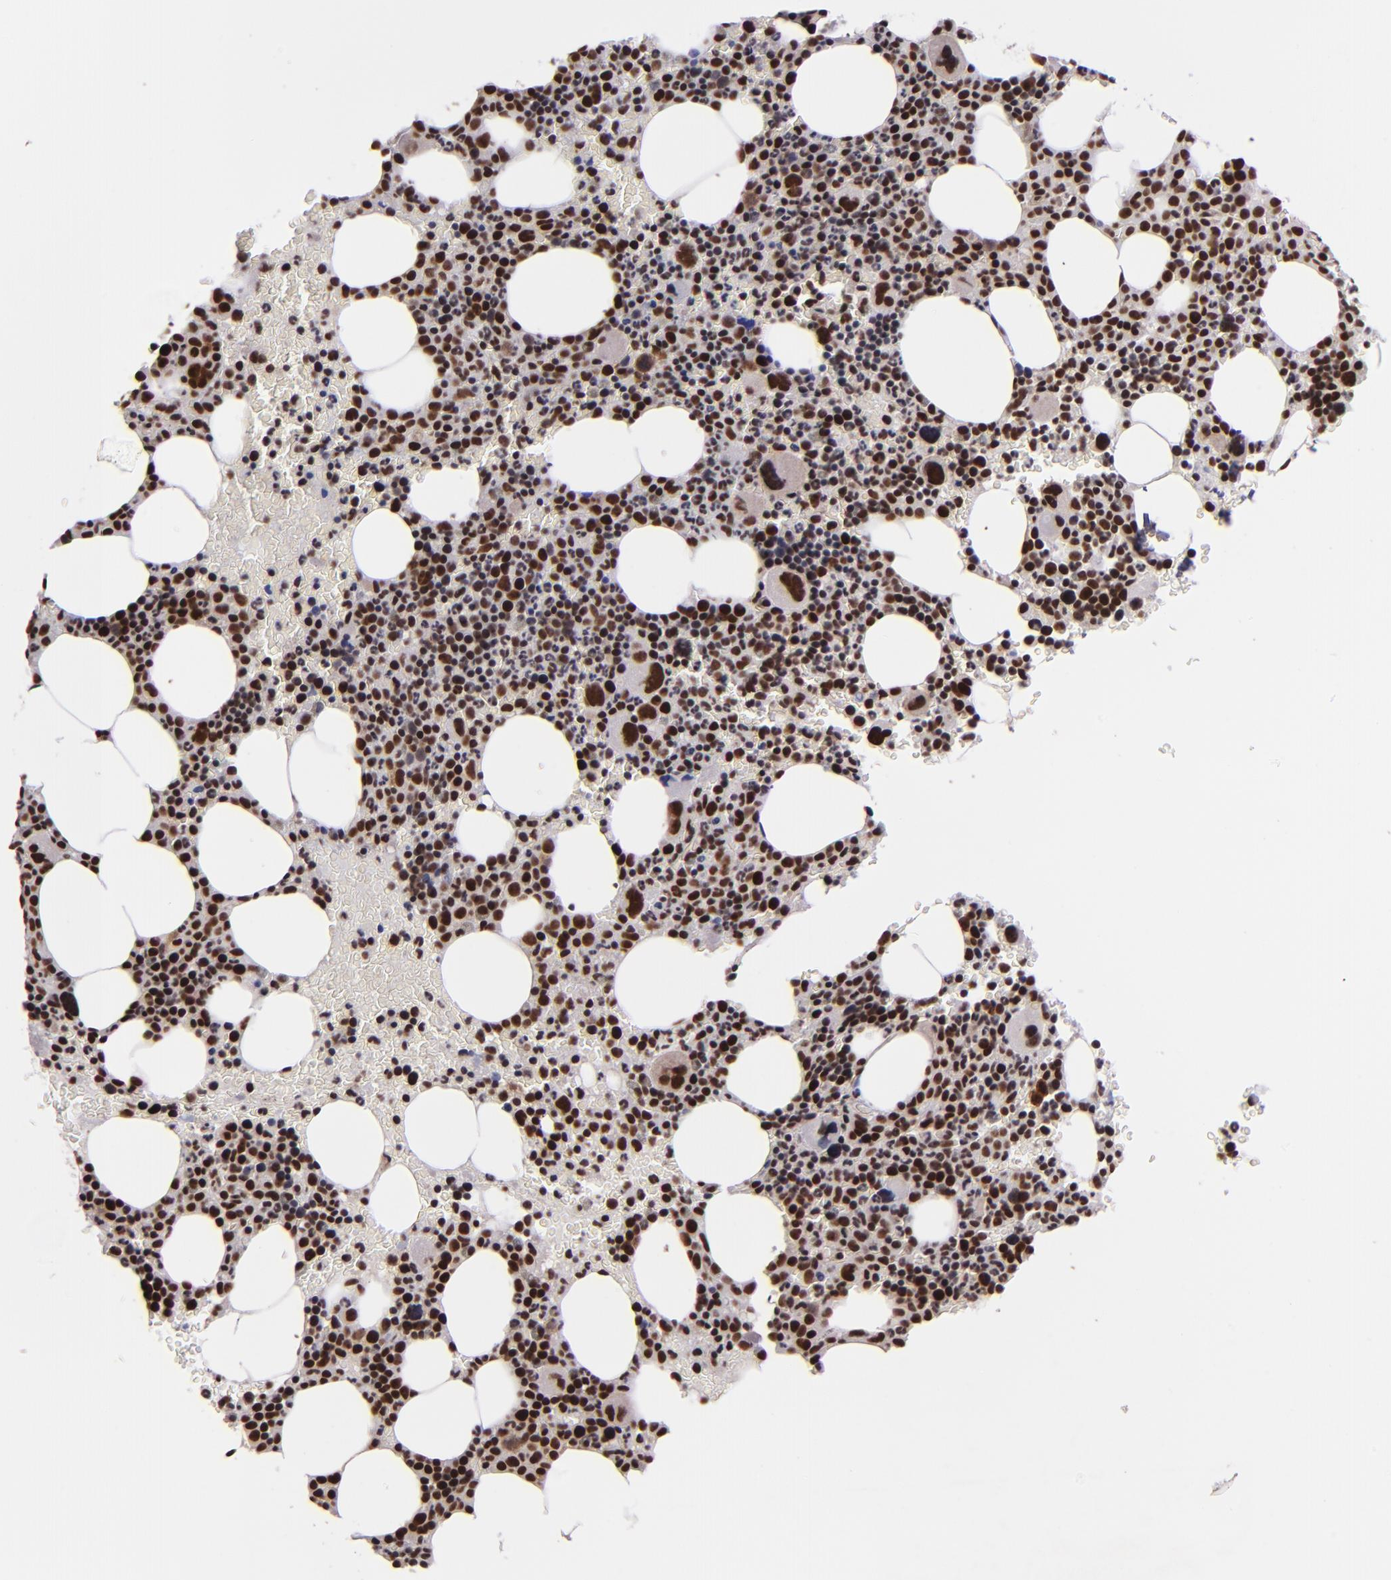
{"staining": {"intensity": "strong", "quantity": "25%-75%", "location": "nuclear"}, "tissue": "bone marrow", "cell_type": "Hematopoietic cells", "image_type": "normal", "snomed": [{"axis": "morphology", "description": "Normal tissue, NOS"}, {"axis": "topography", "description": "Bone marrow"}], "caption": "Immunohistochemical staining of benign bone marrow demonstrates strong nuclear protein staining in about 25%-75% of hematopoietic cells. The staining was performed using DAB (3,3'-diaminobenzidine) to visualize the protein expression in brown, while the nuclei were stained in blue with hematoxylin (Magnification: 20x).", "gene": "PQBP1", "patient": {"sex": "male", "age": 68}}